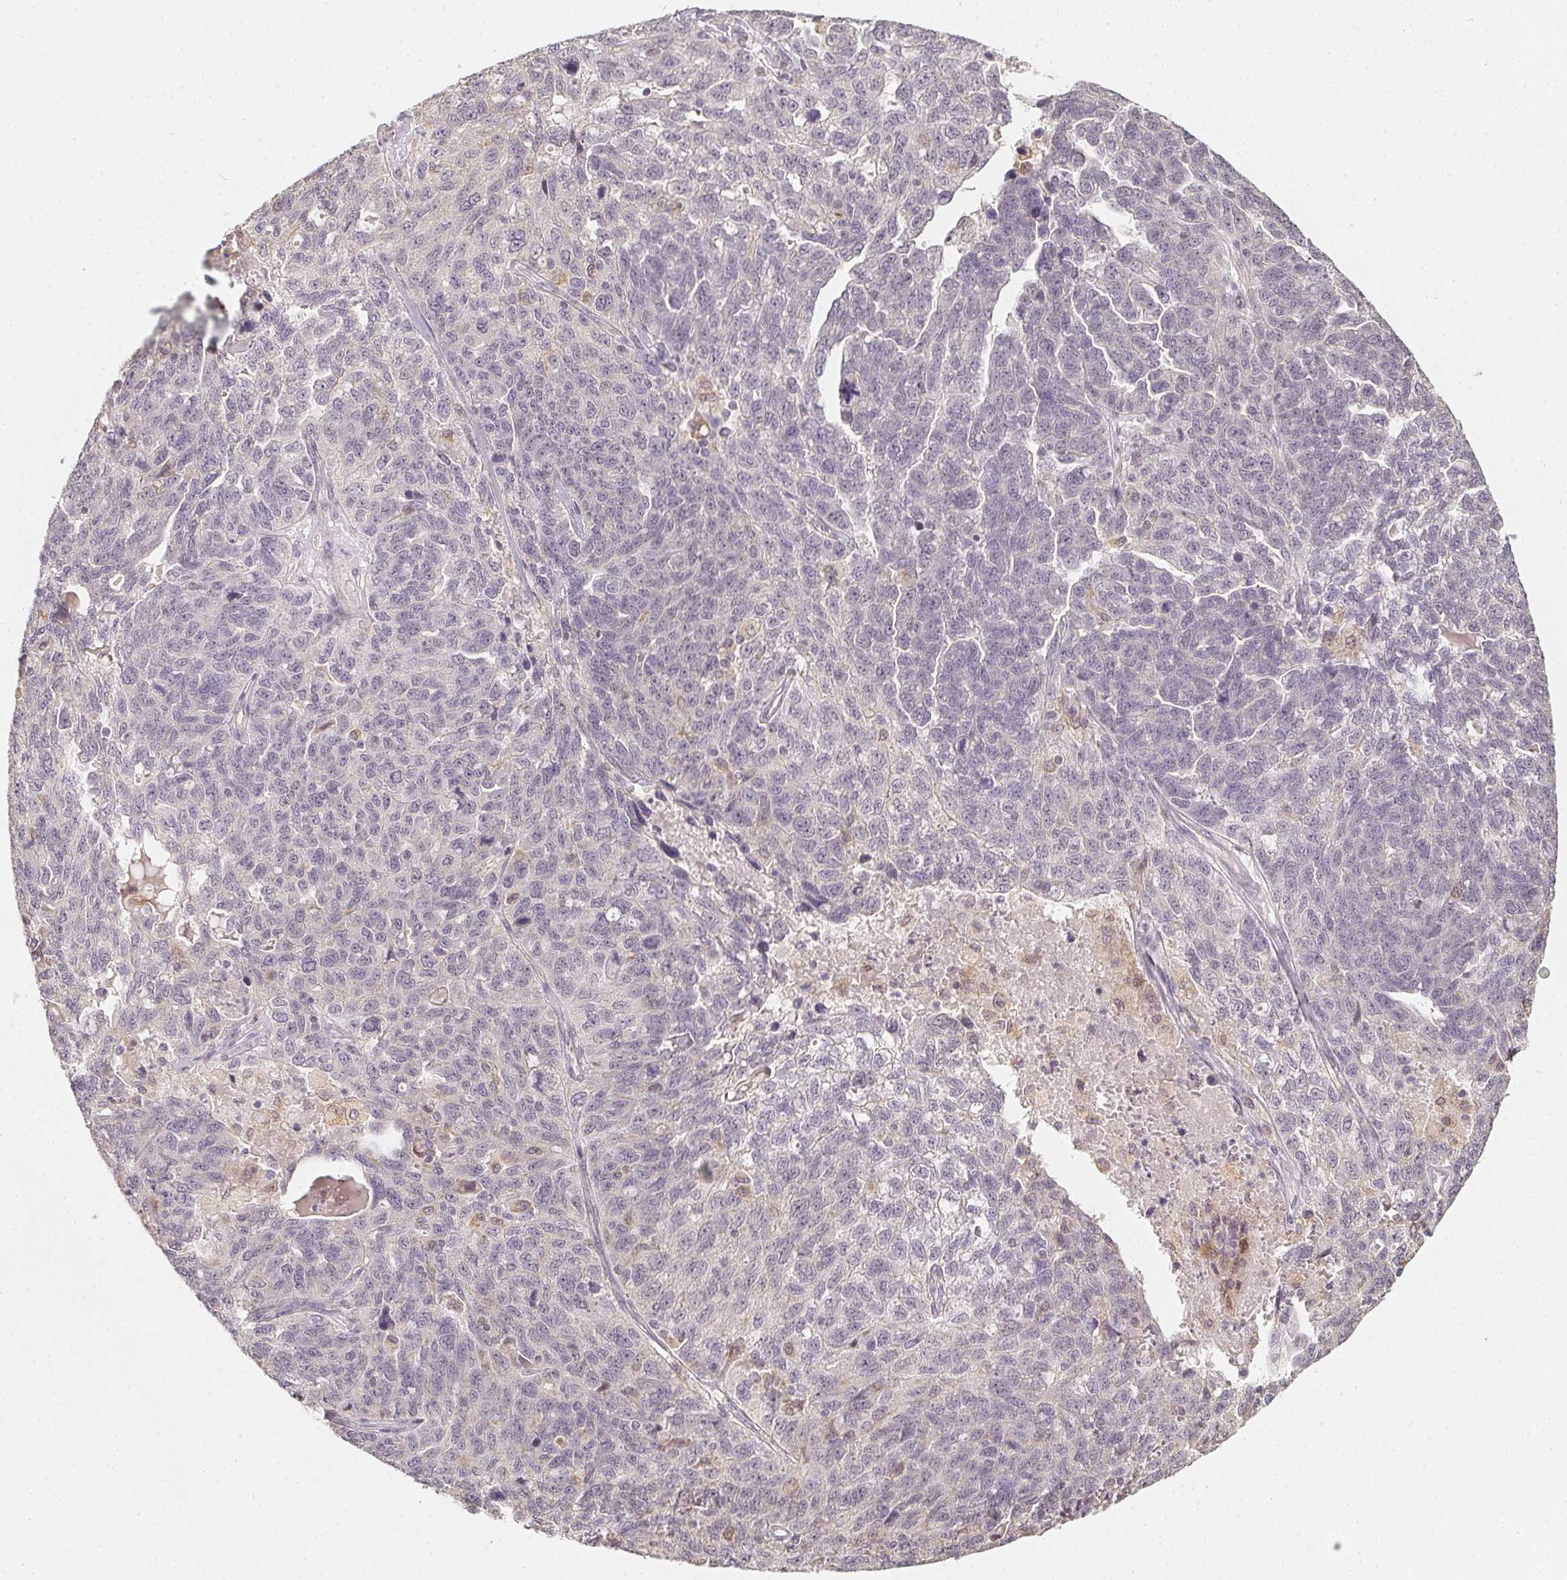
{"staining": {"intensity": "negative", "quantity": "none", "location": "none"}, "tissue": "ovarian cancer", "cell_type": "Tumor cells", "image_type": "cancer", "snomed": [{"axis": "morphology", "description": "Cystadenocarcinoma, serous, NOS"}, {"axis": "topography", "description": "Ovary"}], "caption": "Immunohistochemistry micrograph of neoplastic tissue: human ovarian cancer (serous cystadenocarcinoma) stained with DAB (3,3'-diaminobenzidine) demonstrates no significant protein staining in tumor cells.", "gene": "SOAT1", "patient": {"sex": "female", "age": 71}}